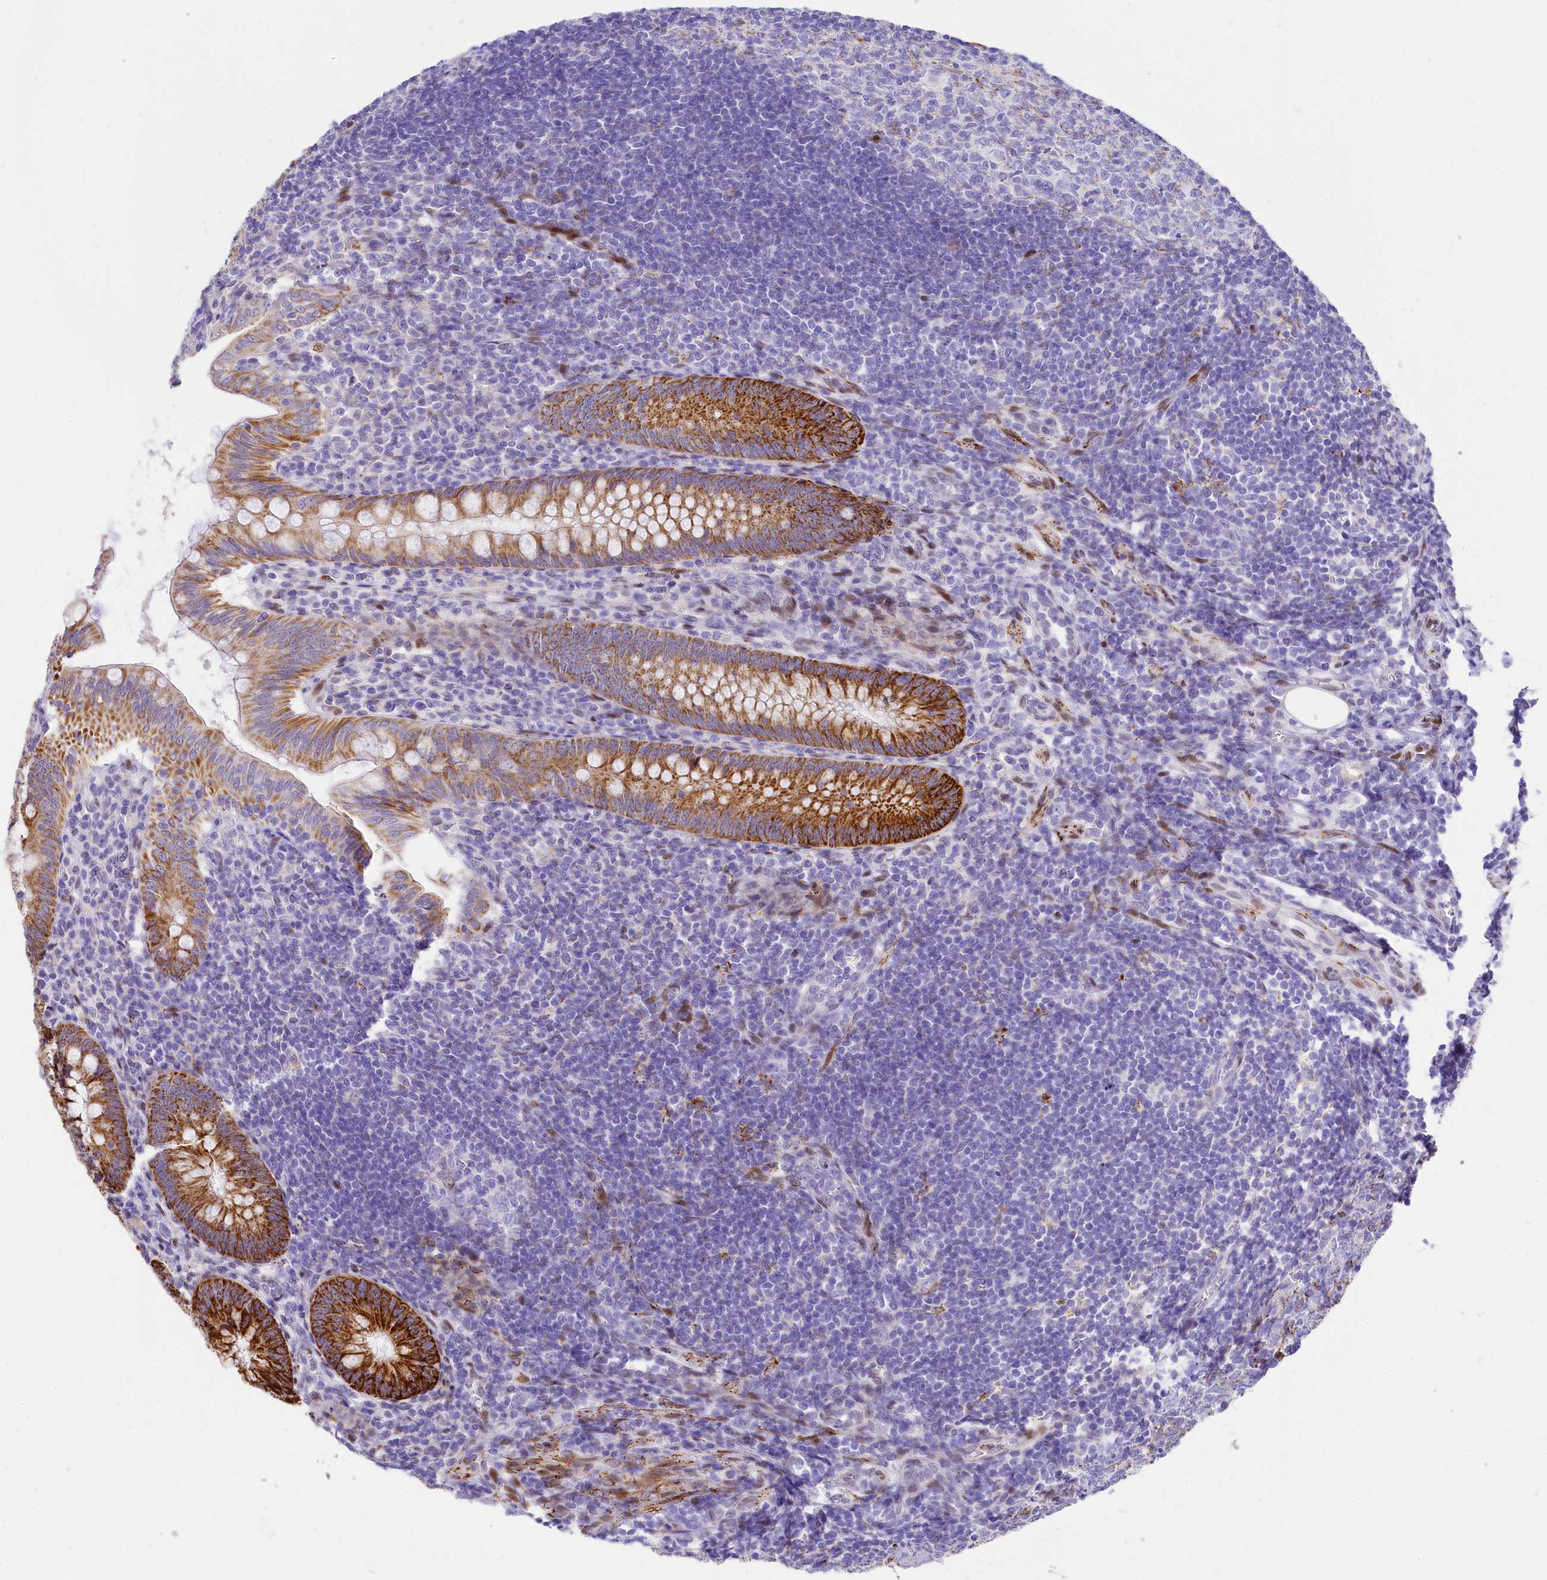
{"staining": {"intensity": "strong", "quantity": ">75%", "location": "cytoplasmic/membranous"}, "tissue": "appendix", "cell_type": "Glandular cells", "image_type": "normal", "snomed": [{"axis": "morphology", "description": "Normal tissue, NOS"}, {"axis": "topography", "description": "Appendix"}], "caption": "A brown stain shows strong cytoplasmic/membranous positivity of a protein in glandular cells of benign appendix.", "gene": "PPIP5K2", "patient": {"sex": "male", "age": 14}}